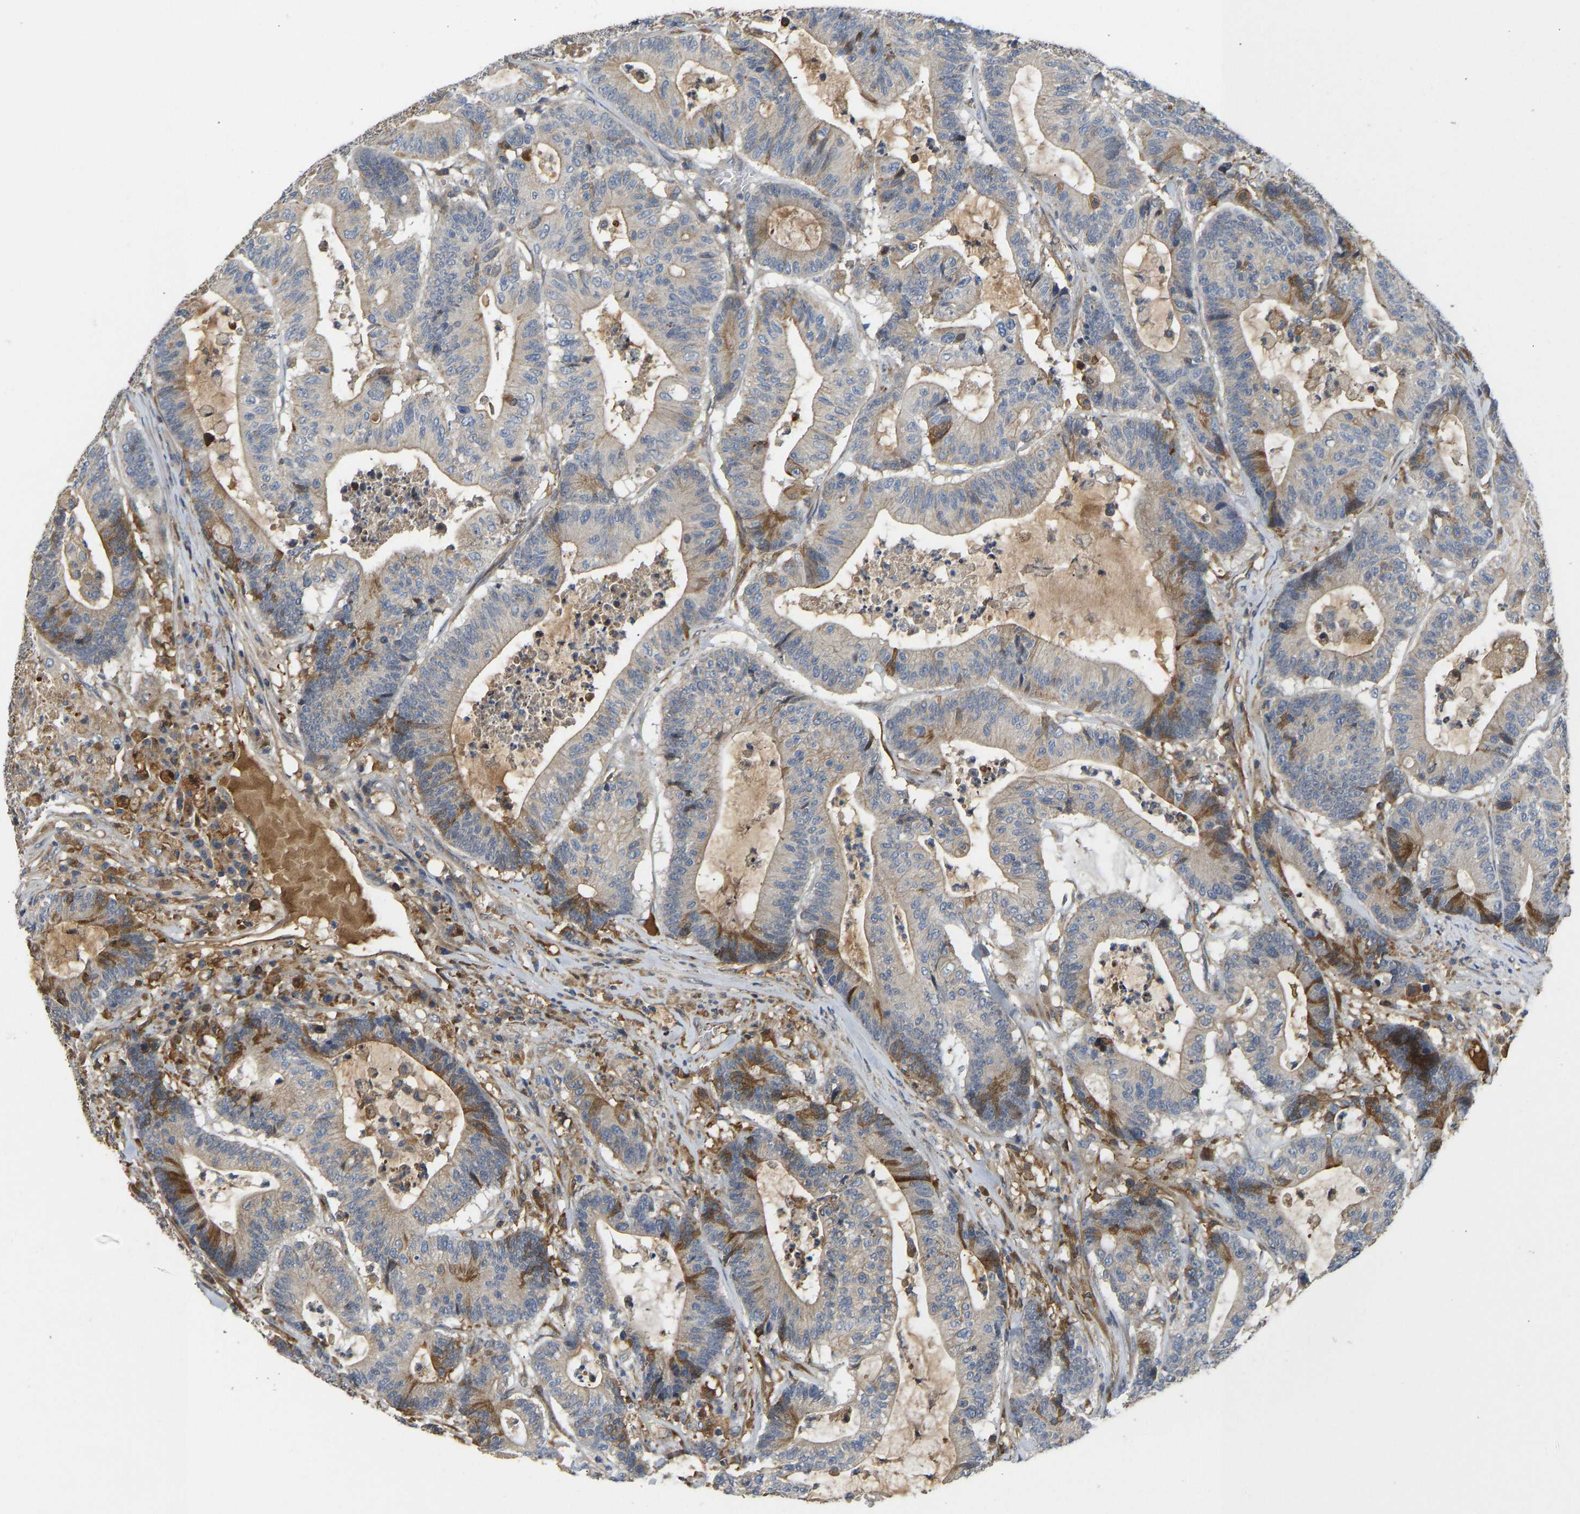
{"staining": {"intensity": "moderate", "quantity": "<25%", "location": "cytoplasmic/membranous"}, "tissue": "colorectal cancer", "cell_type": "Tumor cells", "image_type": "cancer", "snomed": [{"axis": "morphology", "description": "Adenocarcinoma, NOS"}, {"axis": "topography", "description": "Colon"}], "caption": "Immunohistochemical staining of colorectal adenocarcinoma exhibits low levels of moderate cytoplasmic/membranous positivity in about <25% of tumor cells.", "gene": "VCPKMT", "patient": {"sex": "female", "age": 84}}